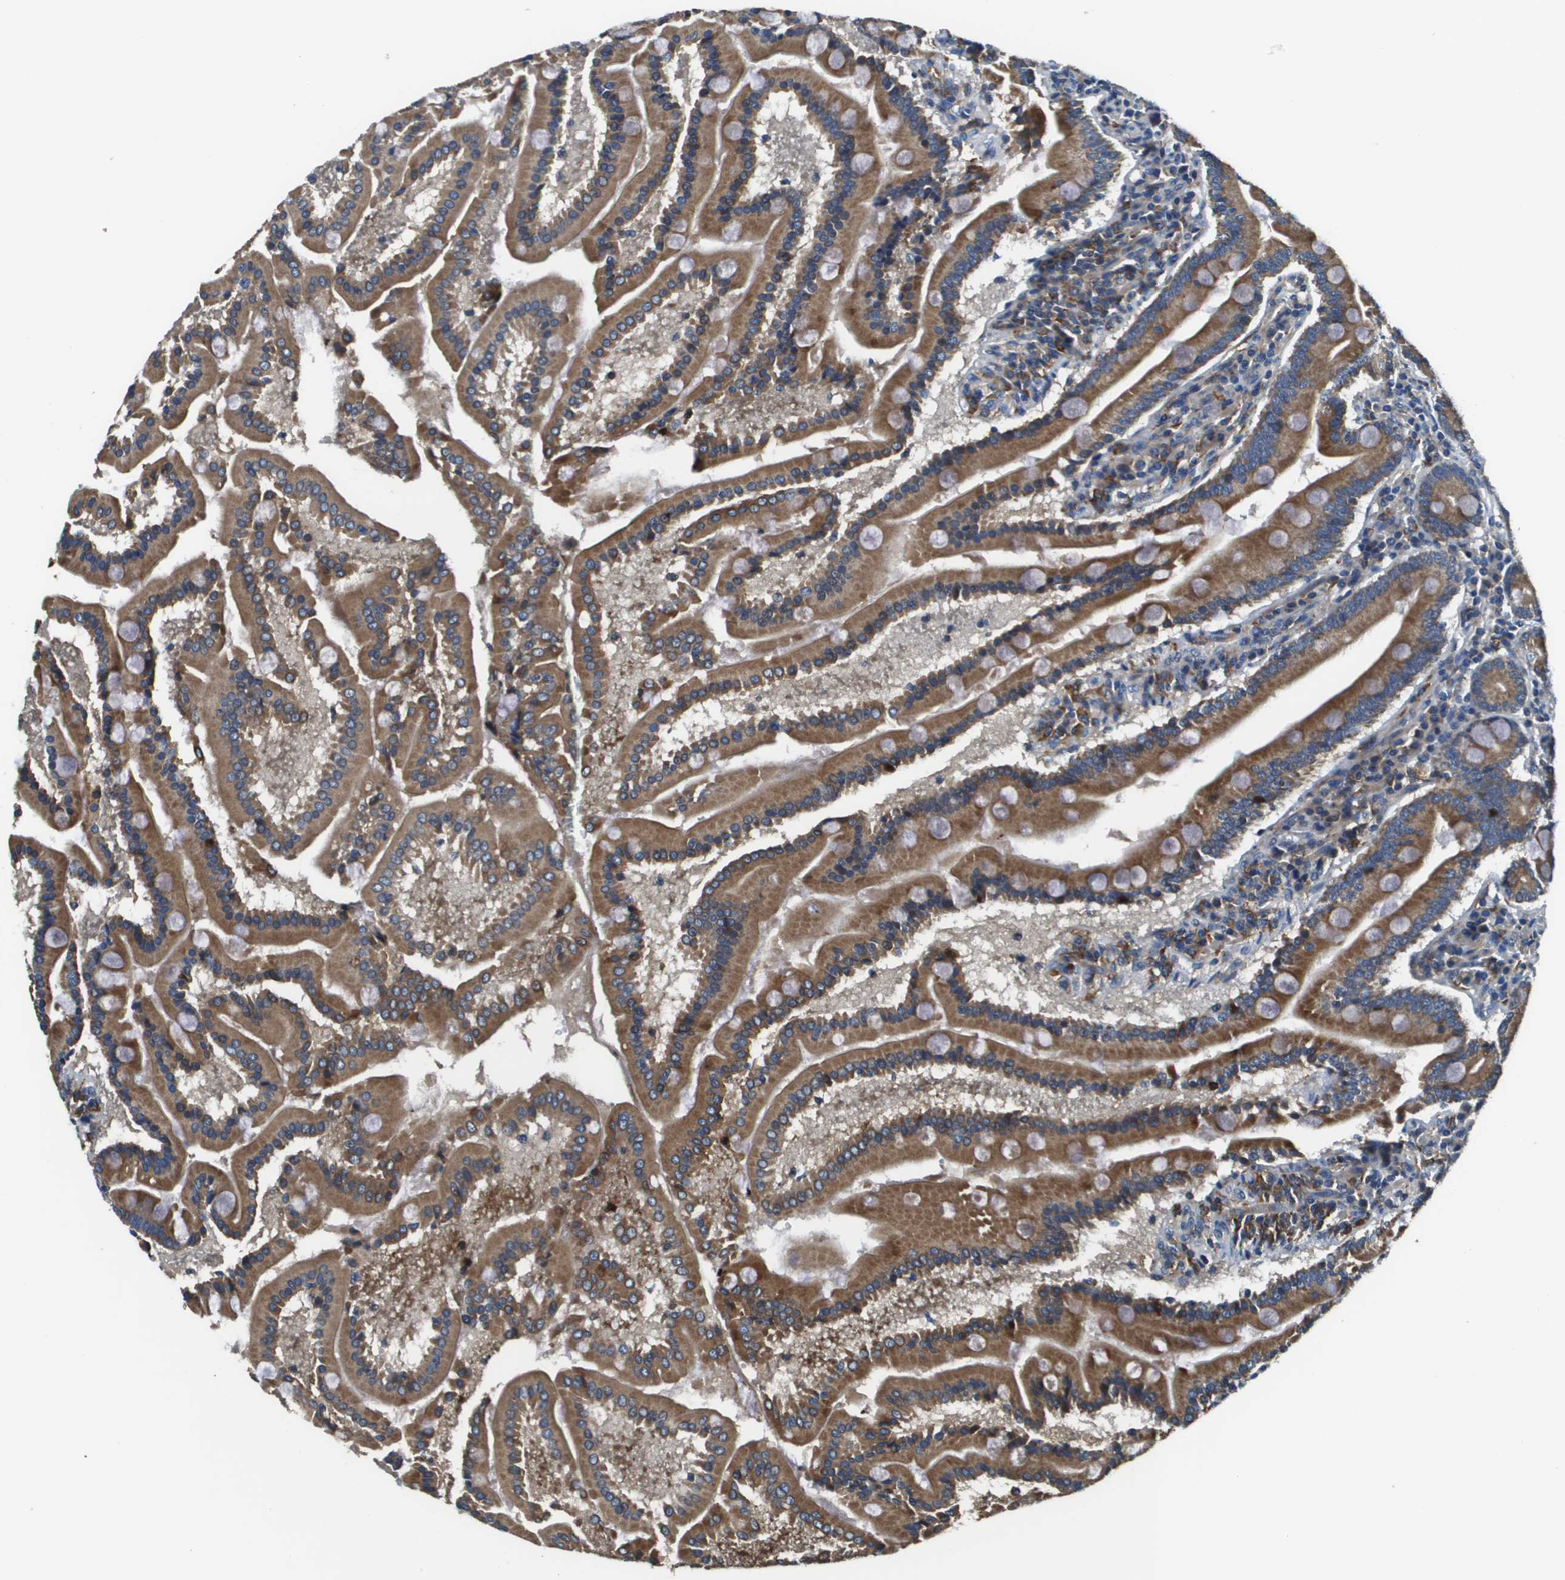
{"staining": {"intensity": "strong", "quantity": ">75%", "location": "cytoplasmic/membranous"}, "tissue": "duodenum", "cell_type": "Glandular cells", "image_type": "normal", "snomed": [{"axis": "morphology", "description": "Normal tissue, NOS"}, {"axis": "topography", "description": "Duodenum"}], "caption": "Immunohistochemical staining of benign duodenum exhibits strong cytoplasmic/membranous protein positivity in approximately >75% of glandular cells.", "gene": "CNPY3", "patient": {"sex": "male", "age": 50}}